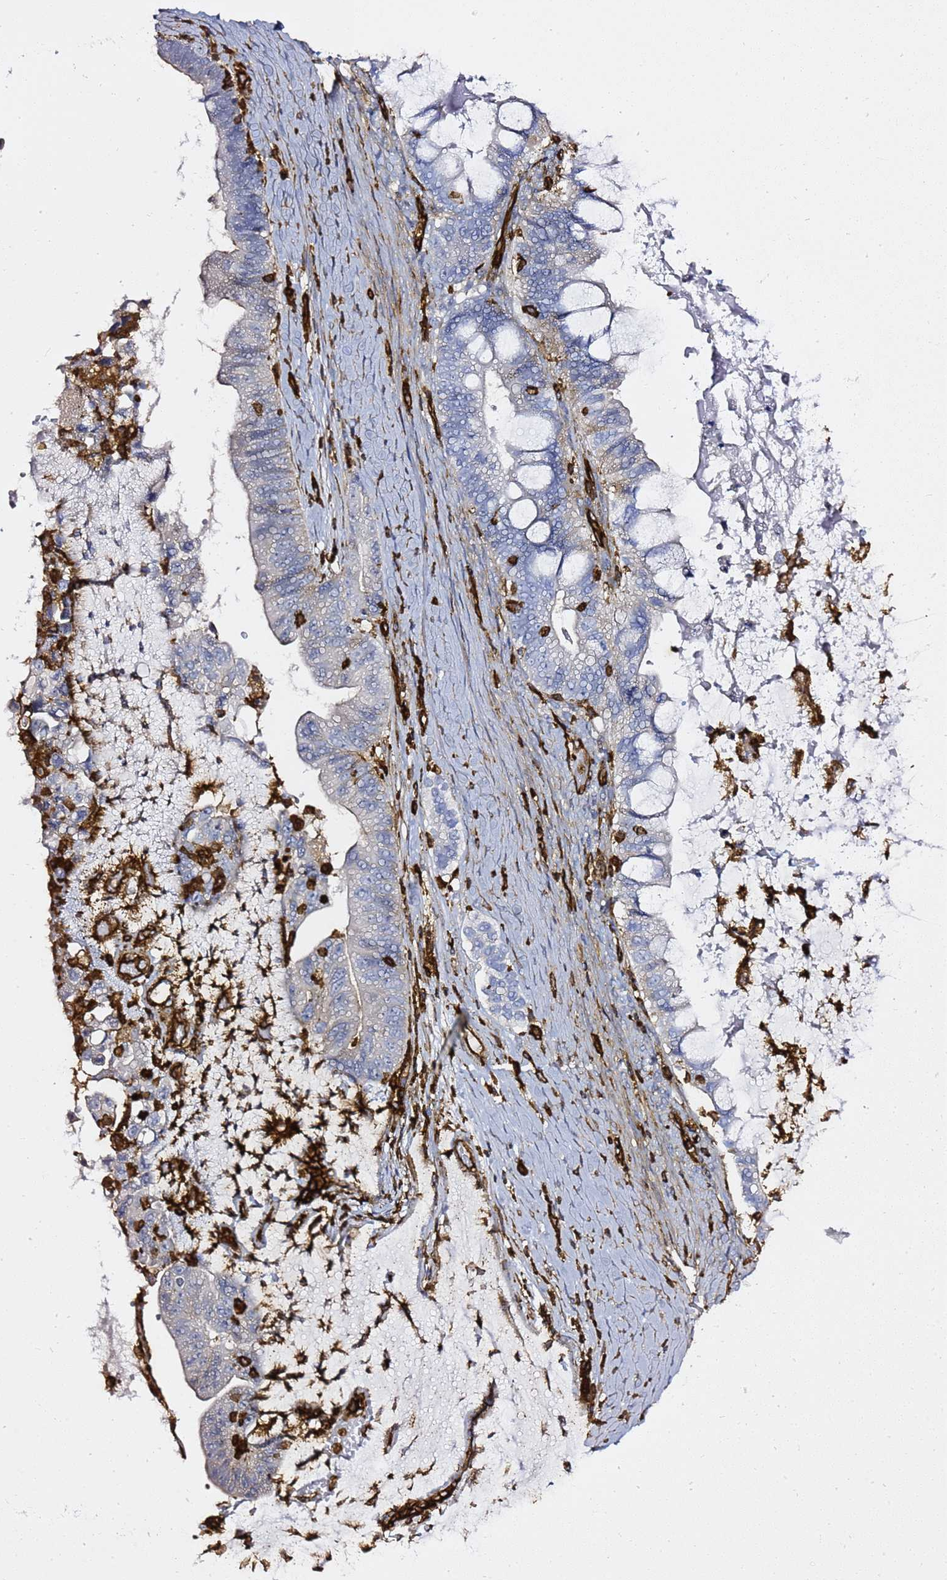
{"staining": {"intensity": "negative", "quantity": "none", "location": "none"}, "tissue": "ovarian cancer", "cell_type": "Tumor cells", "image_type": "cancer", "snomed": [{"axis": "morphology", "description": "Cystadenocarcinoma, mucinous, NOS"}, {"axis": "topography", "description": "Ovary"}], "caption": "The micrograph displays no significant positivity in tumor cells of ovarian cancer.", "gene": "ZBTB8OS", "patient": {"sex": "female", "age": 61}}